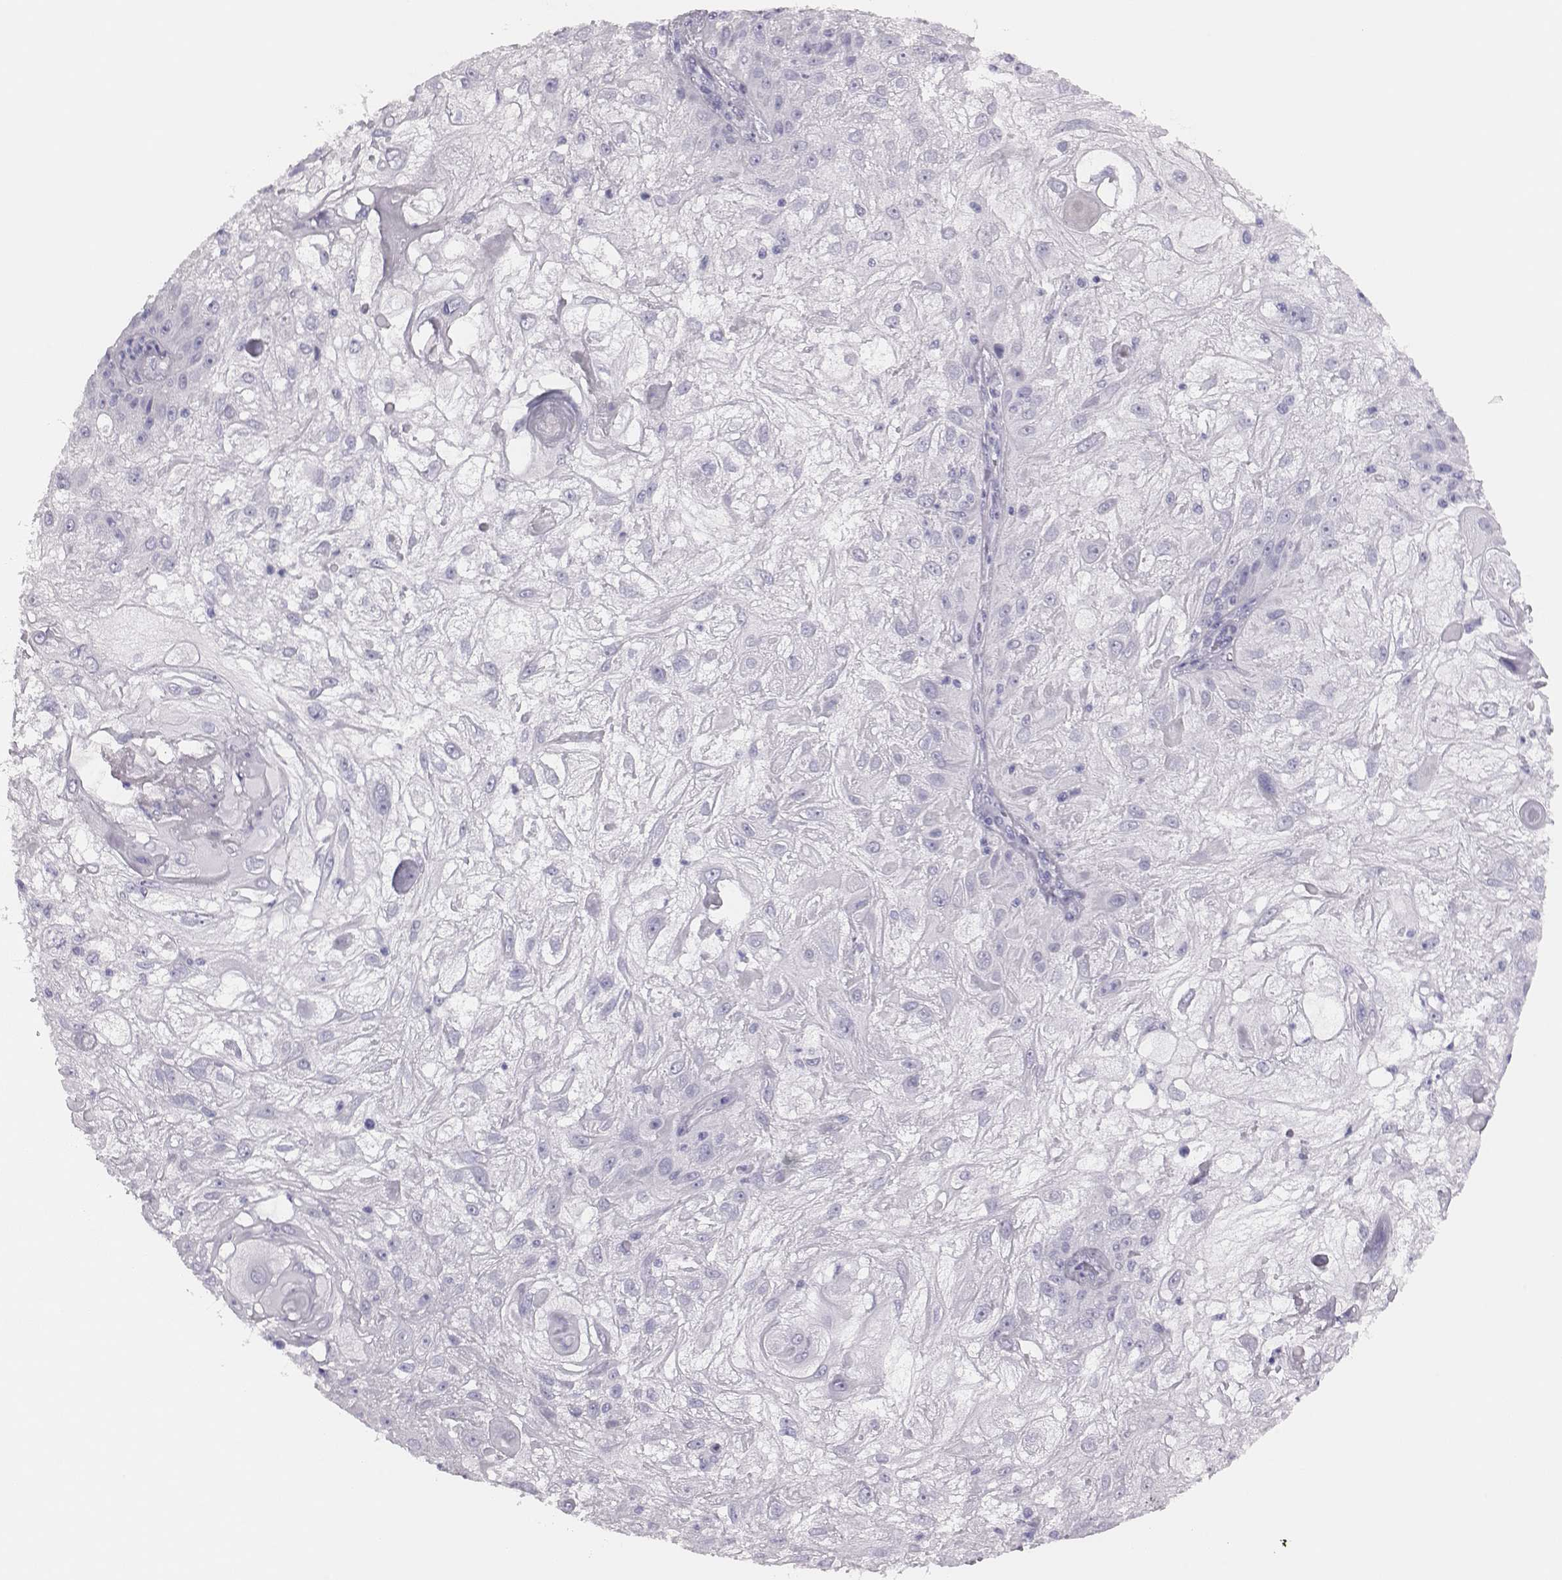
{"staining": {"intensity": "negative", "quantity": "none", "location": "none"}, "tissue": "skin cancer", "cell_type": "Tumor cells", "image_type": "cancer", "snomed": [{"axis": "morphology", "description": "Normal tissue, NOS"}, {"axis": "morphology", "description": "Squamous cell carcinoma, NOS"}, {"axis": "topography", "description": "Skin"}], "caption": "This is a image of immunohistochemistry (IHC) staining of skin squamous cell carcinoma, which shows no expression in tumor cells. (DAB immunohistochemistry (IHC) with hematoxylin counter stain).", "gene": "H1-6", "patient": {"sex": "female", "age": 83}}